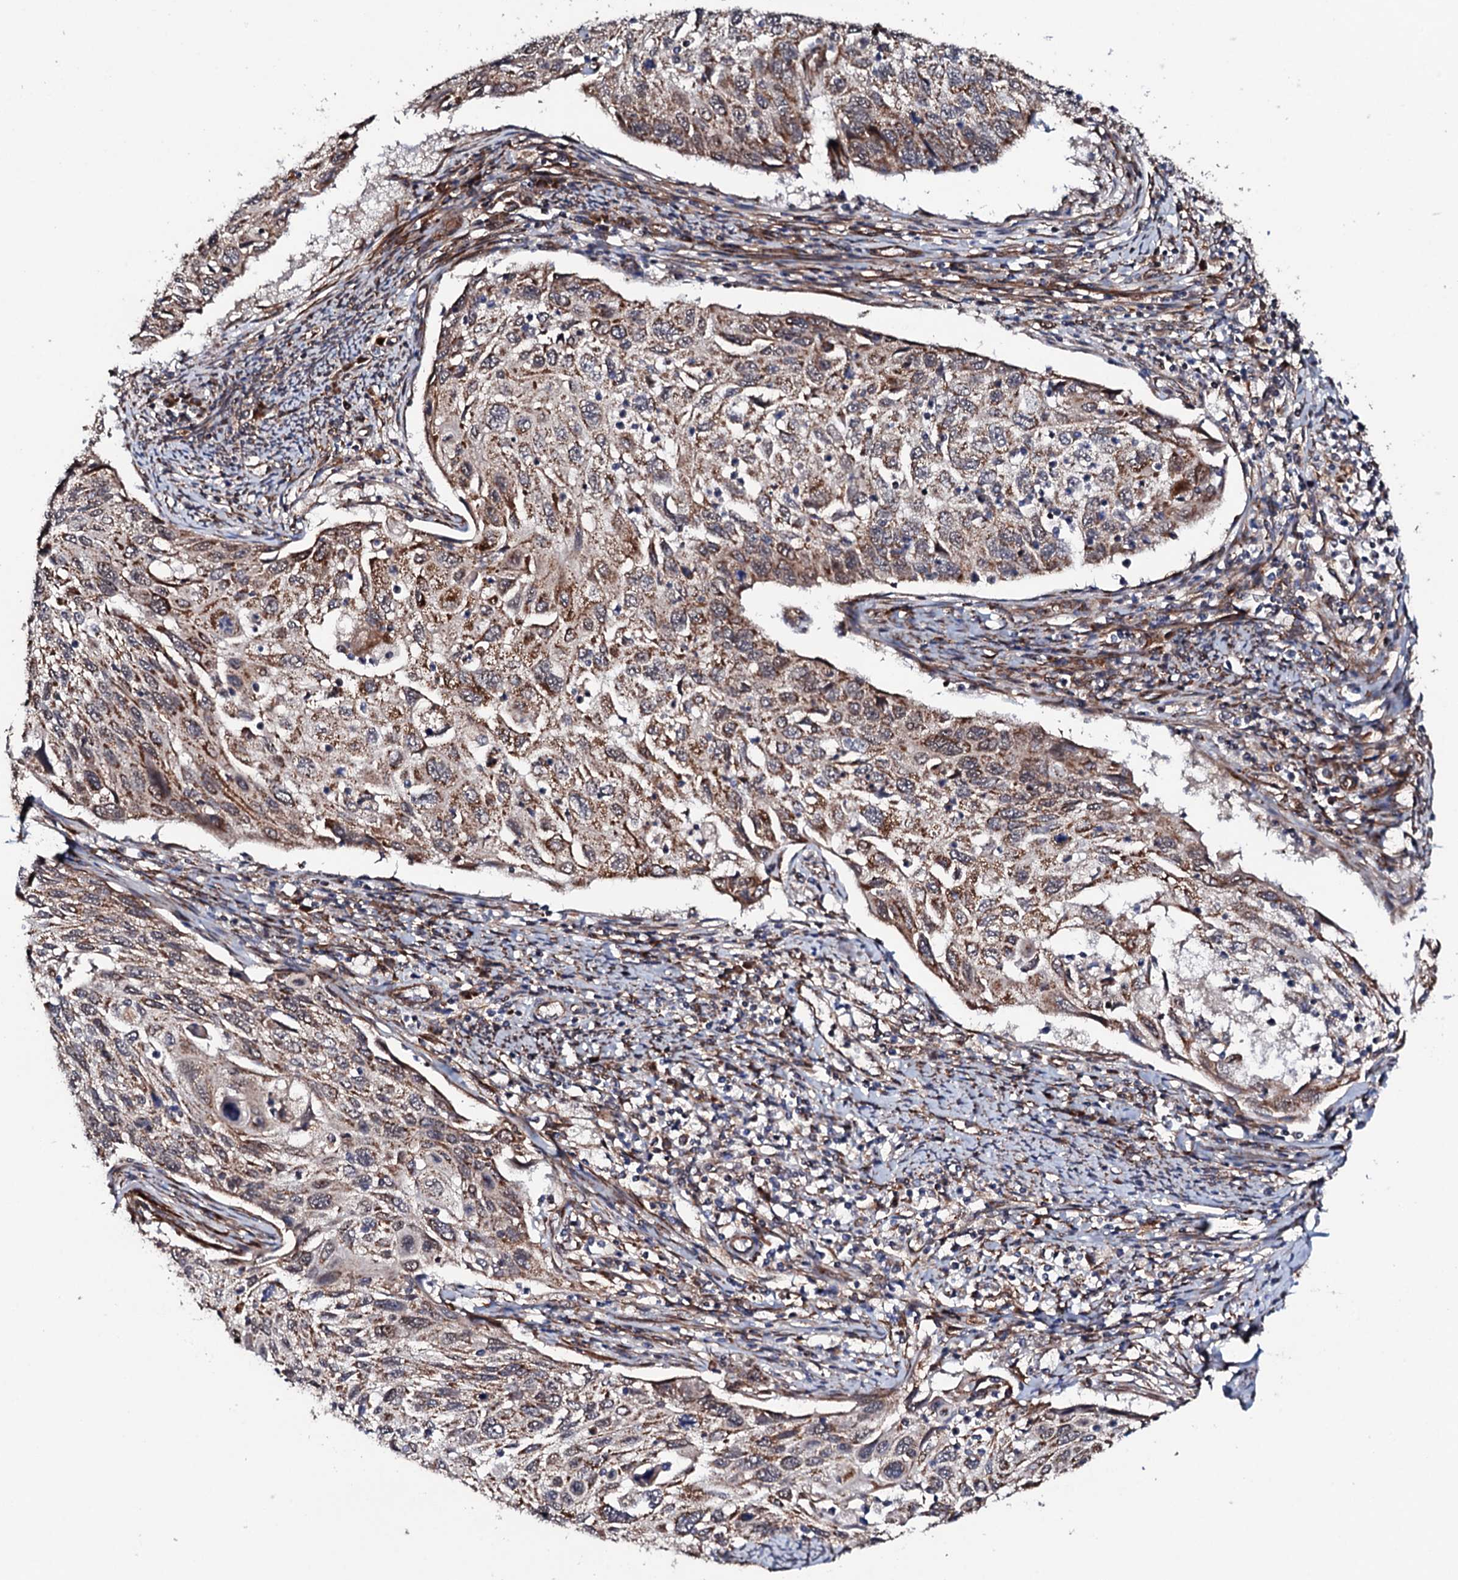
{"staining": {"intensity": "moderate", "quantity": ">75%", "location": "cytoplasmic/membranous"}, "tissue": "cervical cancer", "cell_type": "Tumor cells", "image_type": "cancer", "snomed": [{"axis": "morphology", "description": "Squamous cell carcinoma, NOS"}, {"axis": "topography", "description": "Cervix"}], "caption": "Cervical squamous cell carcinoma was stained to show a protein in brown. There is medium levels of moderate cytoplasmic/membranous expression in approximately >75% of tumor cells.", "gene": "MTIF3", "patient": {"sex": "female", "age": 70}}